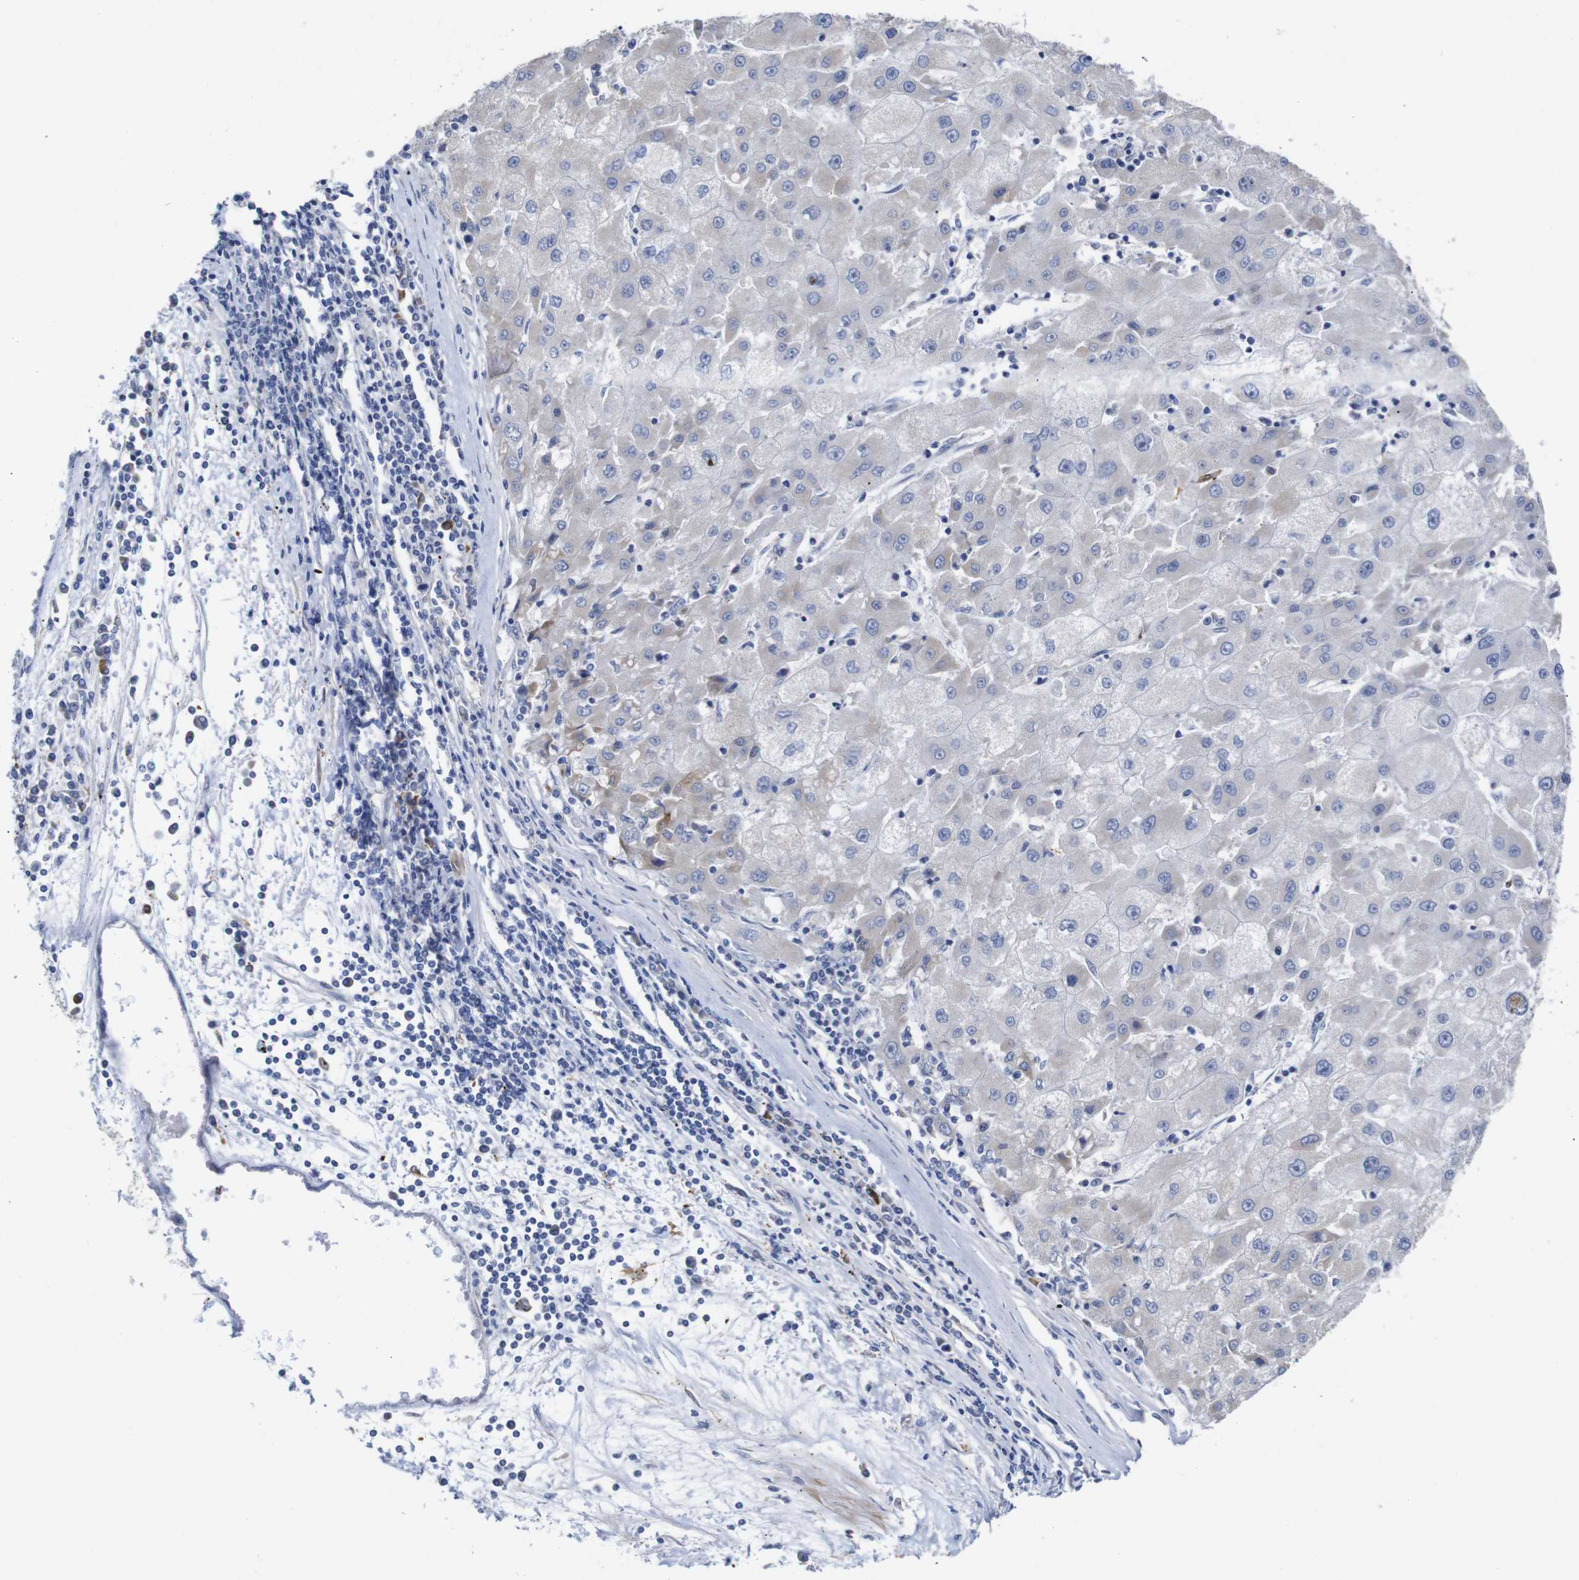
{"staining": {"intensity": "negative", "quantity": "none", "location": "none"}, "tissue": "liver cancer", "cell_type": "Tumor cells", "image_type": "cancer", "snomed": [{"axis": "morphology", "description": "Carcinoma, Hepatocellular, NOS"}, {"axis": "topography", "description": "Liver"}], "caption": "This is a histopathology image of immunohistochemistry staining of liver cancer, which shows no staining in tumor cells. The staining was performed using DAB (3,3'-diaminobenzidine) to visualize the protein expression in brown, while the nuclei were stained in blue with hematoxylin (Magnification: 20x).", "gene": "TCEAL9", "patient": {"sex": "male", "age": 72}}